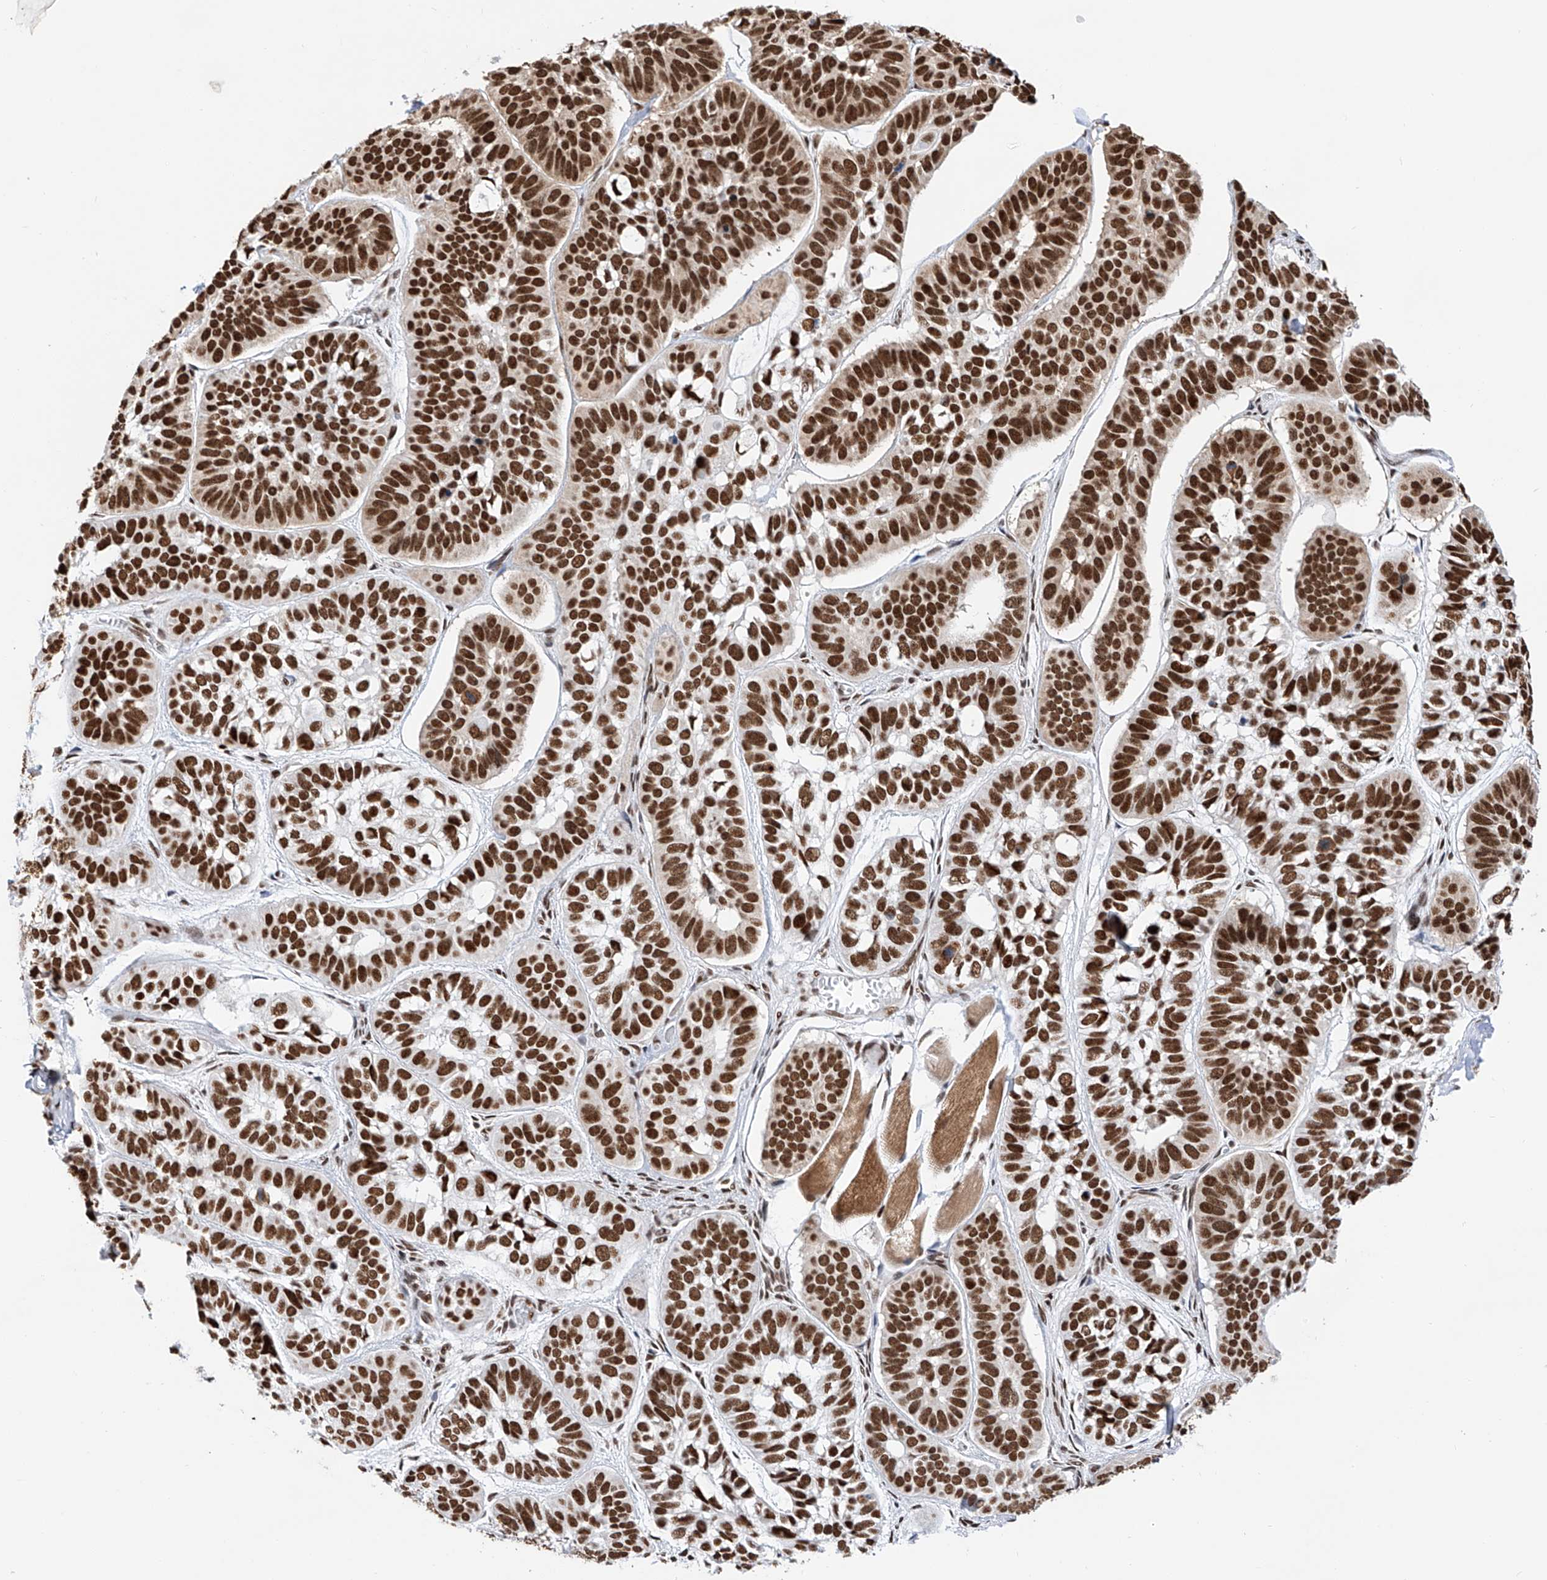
{"staining": {"intensity": "strong", "quantity": ">75%", "location": "nuclear"}, "tissue": "skin cancer", "cell_type": "Tumor cells", "image_type": "cancer", "snomed": [{"axis": "morphology", "description": "Basal cell carcinoma"}, {"axis": "topography", "description": "Skin"}], "caption": "DAB (3,3'-diaminobenzidine) immunohistochemical staining of human skin cancer (basal cell carcinoma) shows strong nuclear protein expression in approximately >75% of tumor cells. (DAB = brown stain, brightfield microscopy at high magnification).", "gene": "SRSF6", "patient": {"sex": "male", "age": 62}}